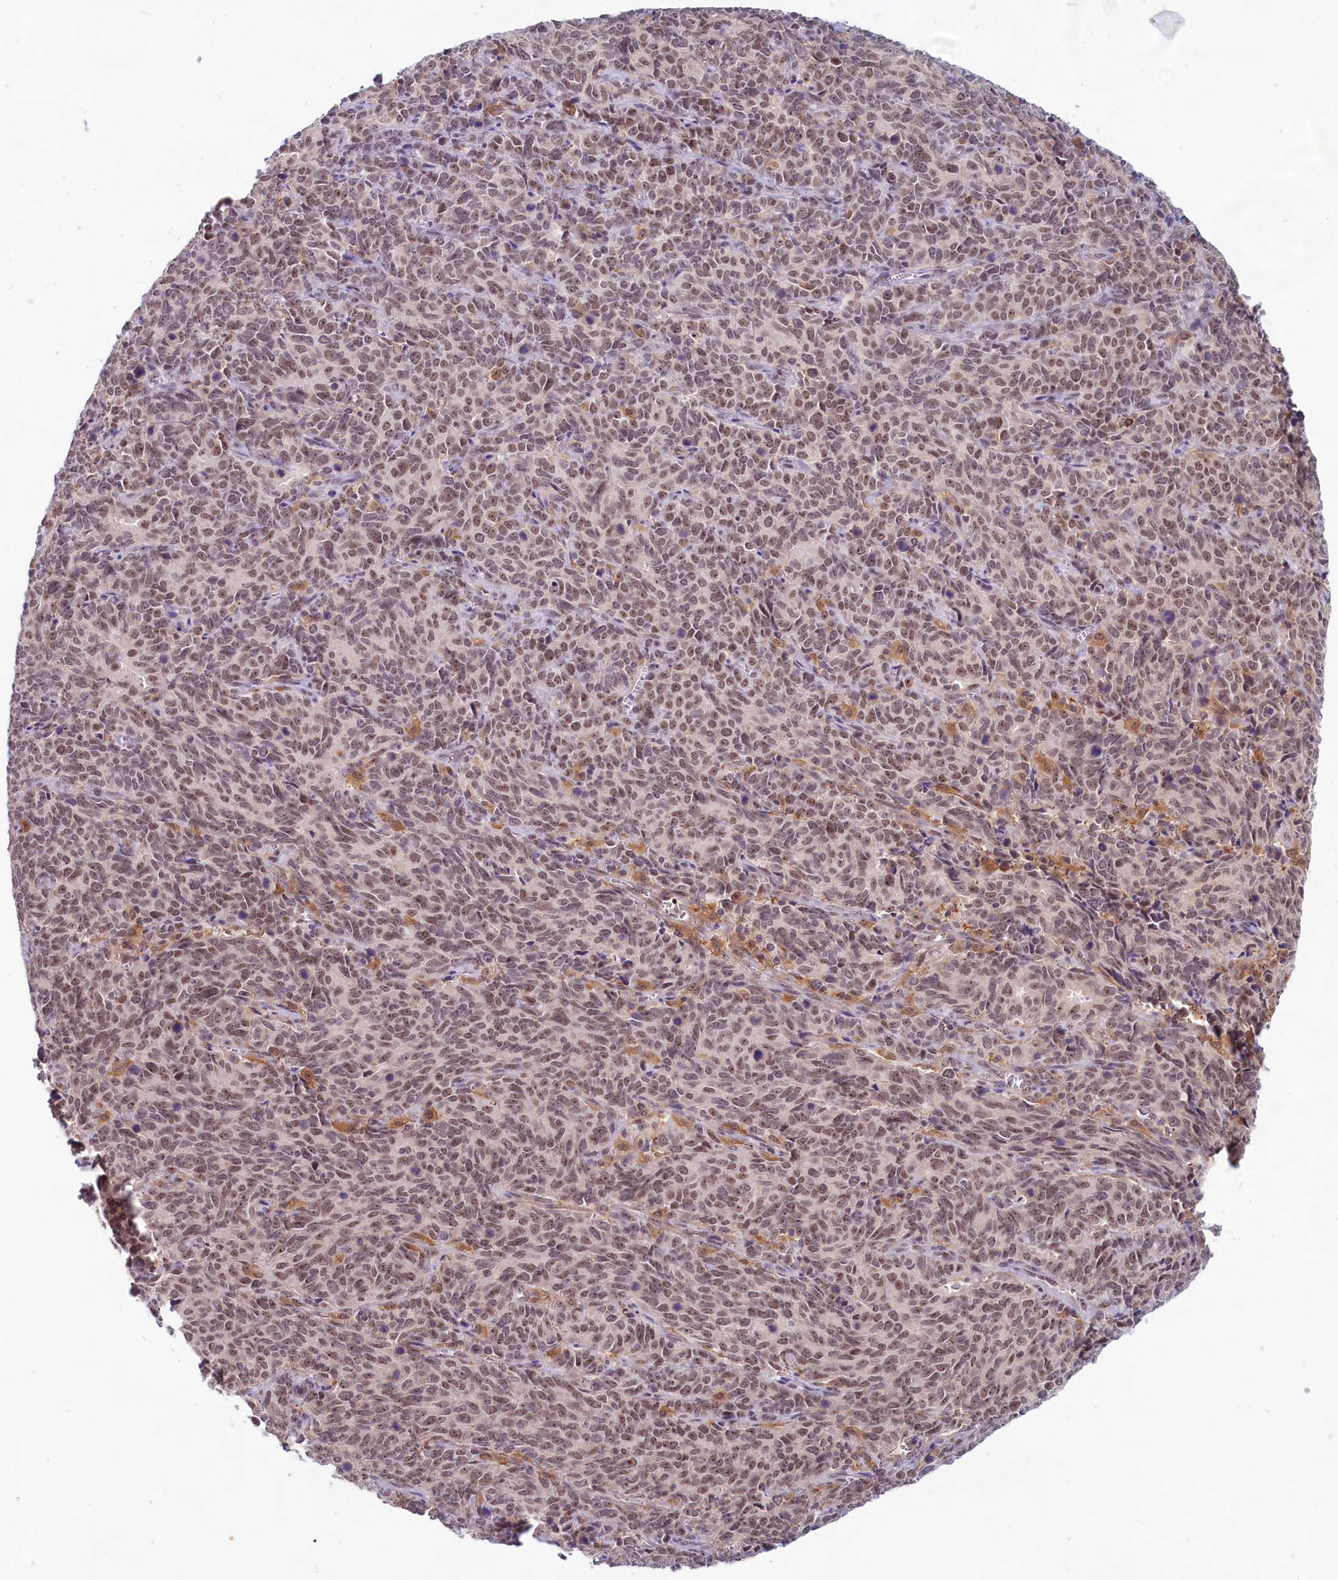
{"staining": {"intensity": "moderate", "quantity": ">75%", "location": "nuclear"}, "tissue": "cervical cancer", "cell_type": "Tumor cells", "image_type": "cancer", "snomed": [{"axis": "morphology", "description": "Squamous cell carcinoma, NOS"}, {"axis": "topography", "description": "Cervix"}], "caption": "Immunohistochemistry (IHC) photomicrograph of cervical cancer stained for a protein (brown), which exhibits medium levels of moderate nuclear expression in about >75% of tumor cells.", "gene": "C1D", "patient": {"sex": "female", "age": 60}}